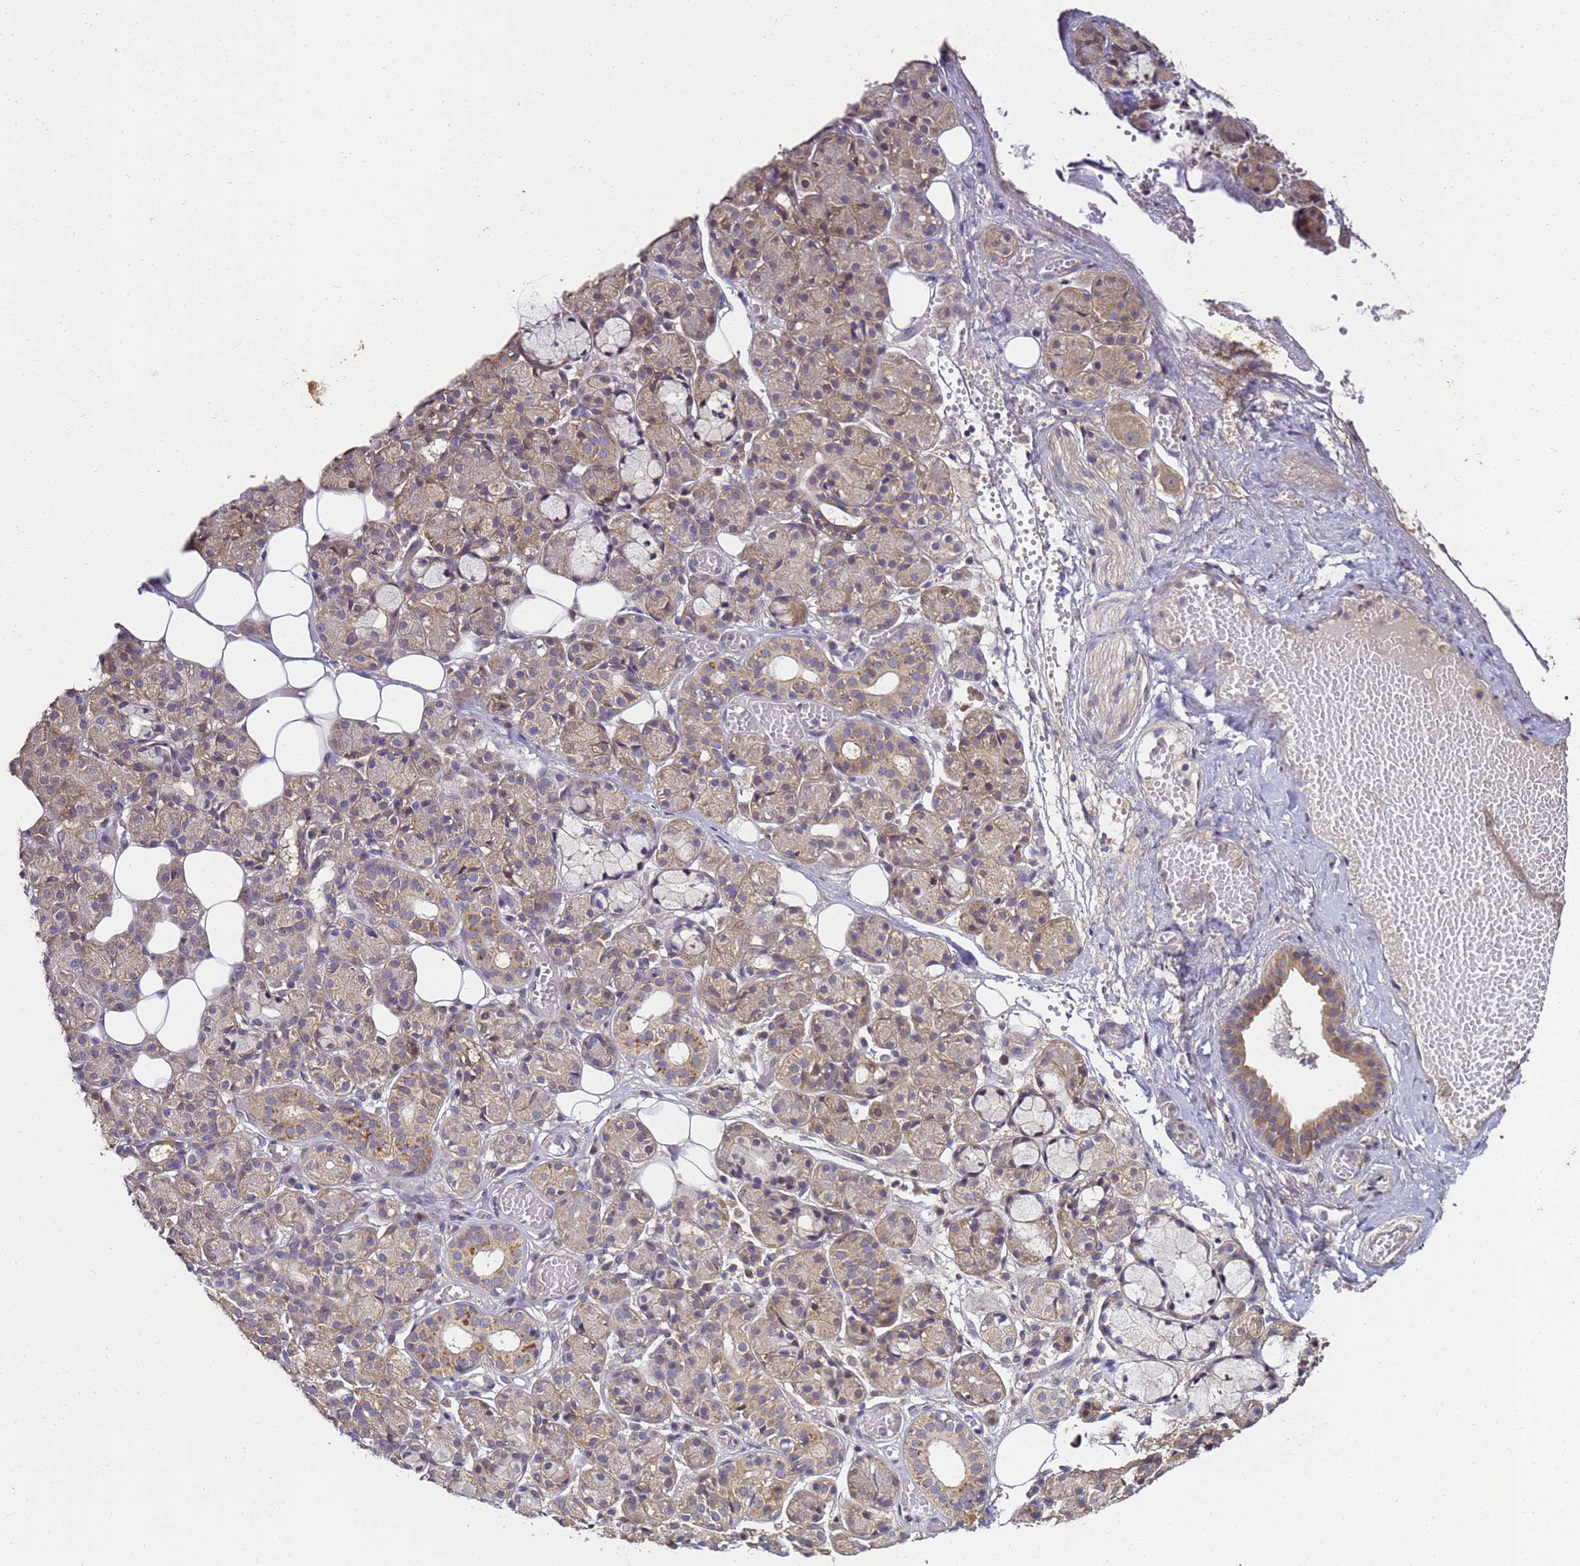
{"staining": {"intensity": "moderate", "quantity": "25%-75%", "location": "cytoplasmic/membranous"}, "tissue": "salivary gland", "cell_type": "Glandular cells", "image_type": "normal", "snomed": [{"axis": "morphology", "description": "Normal tissue, NOS"}, {"axis": "topography", "description": "Salivary gland"}], "caption": "The photomicrograph demonstrates a brown stain indicating the presence of a protein in the cytoplasmic/membranous of glandular cells in salivary gland. (brown staining indicates protein expression, while blue staining denotes nuclei).", "gene": "ANKRD17", "patient": {"sex": "male", "age": 63}}